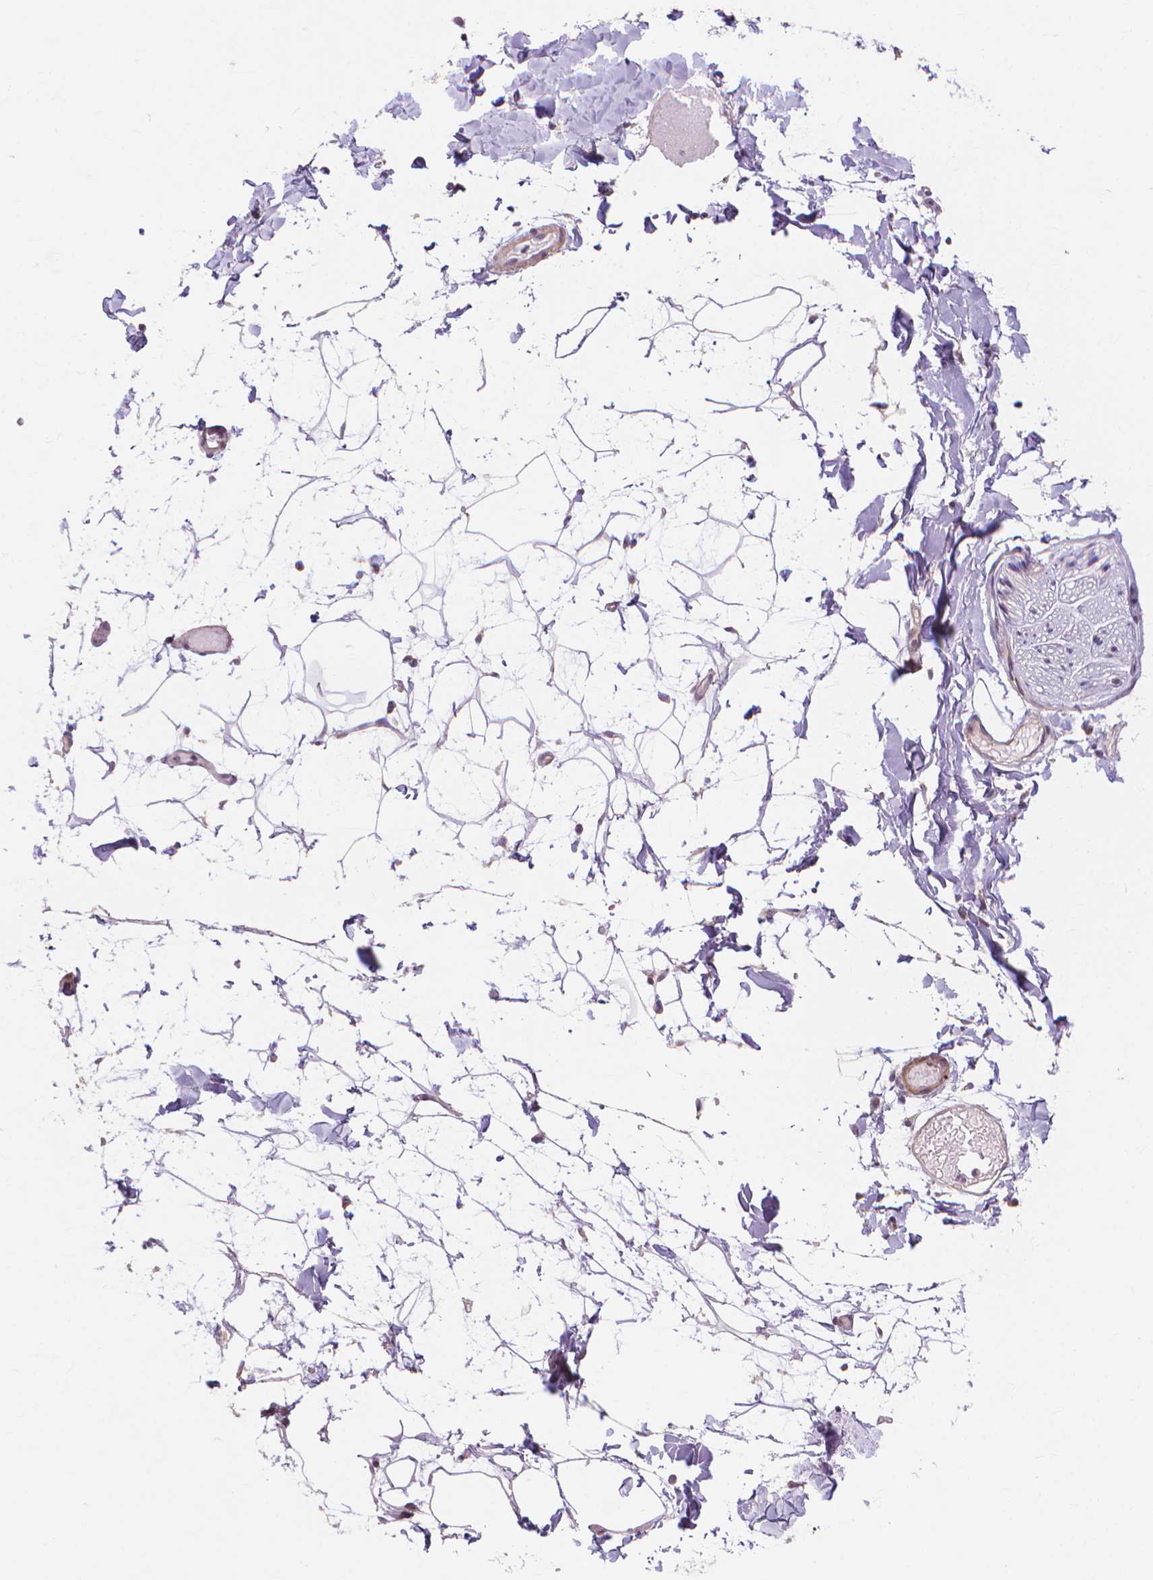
{"staining": {"intensity": "moderate", "quantity": "<25%", "location": "nuclear"}, "tissue": "adipose tissue", "cell_type": "Adipocytes", "image_type": "normal", "snomed": [{"axis": "morphology", "description": "Normal tissue, NOS"}, {"axis": "topography", "description": "Gallbladder"}, {"axis": "topography", "description": "Peripheral nerve tissue"}], "caption": "DAB (3,3'-diaminobenzidine) immunohistochemical staining of normal adipose tissue shows moderate nuclear protein positivity in about <25% of adipocytes.", "gene": "PRDM13", "patient": {"sex": "female", "age": 45}}